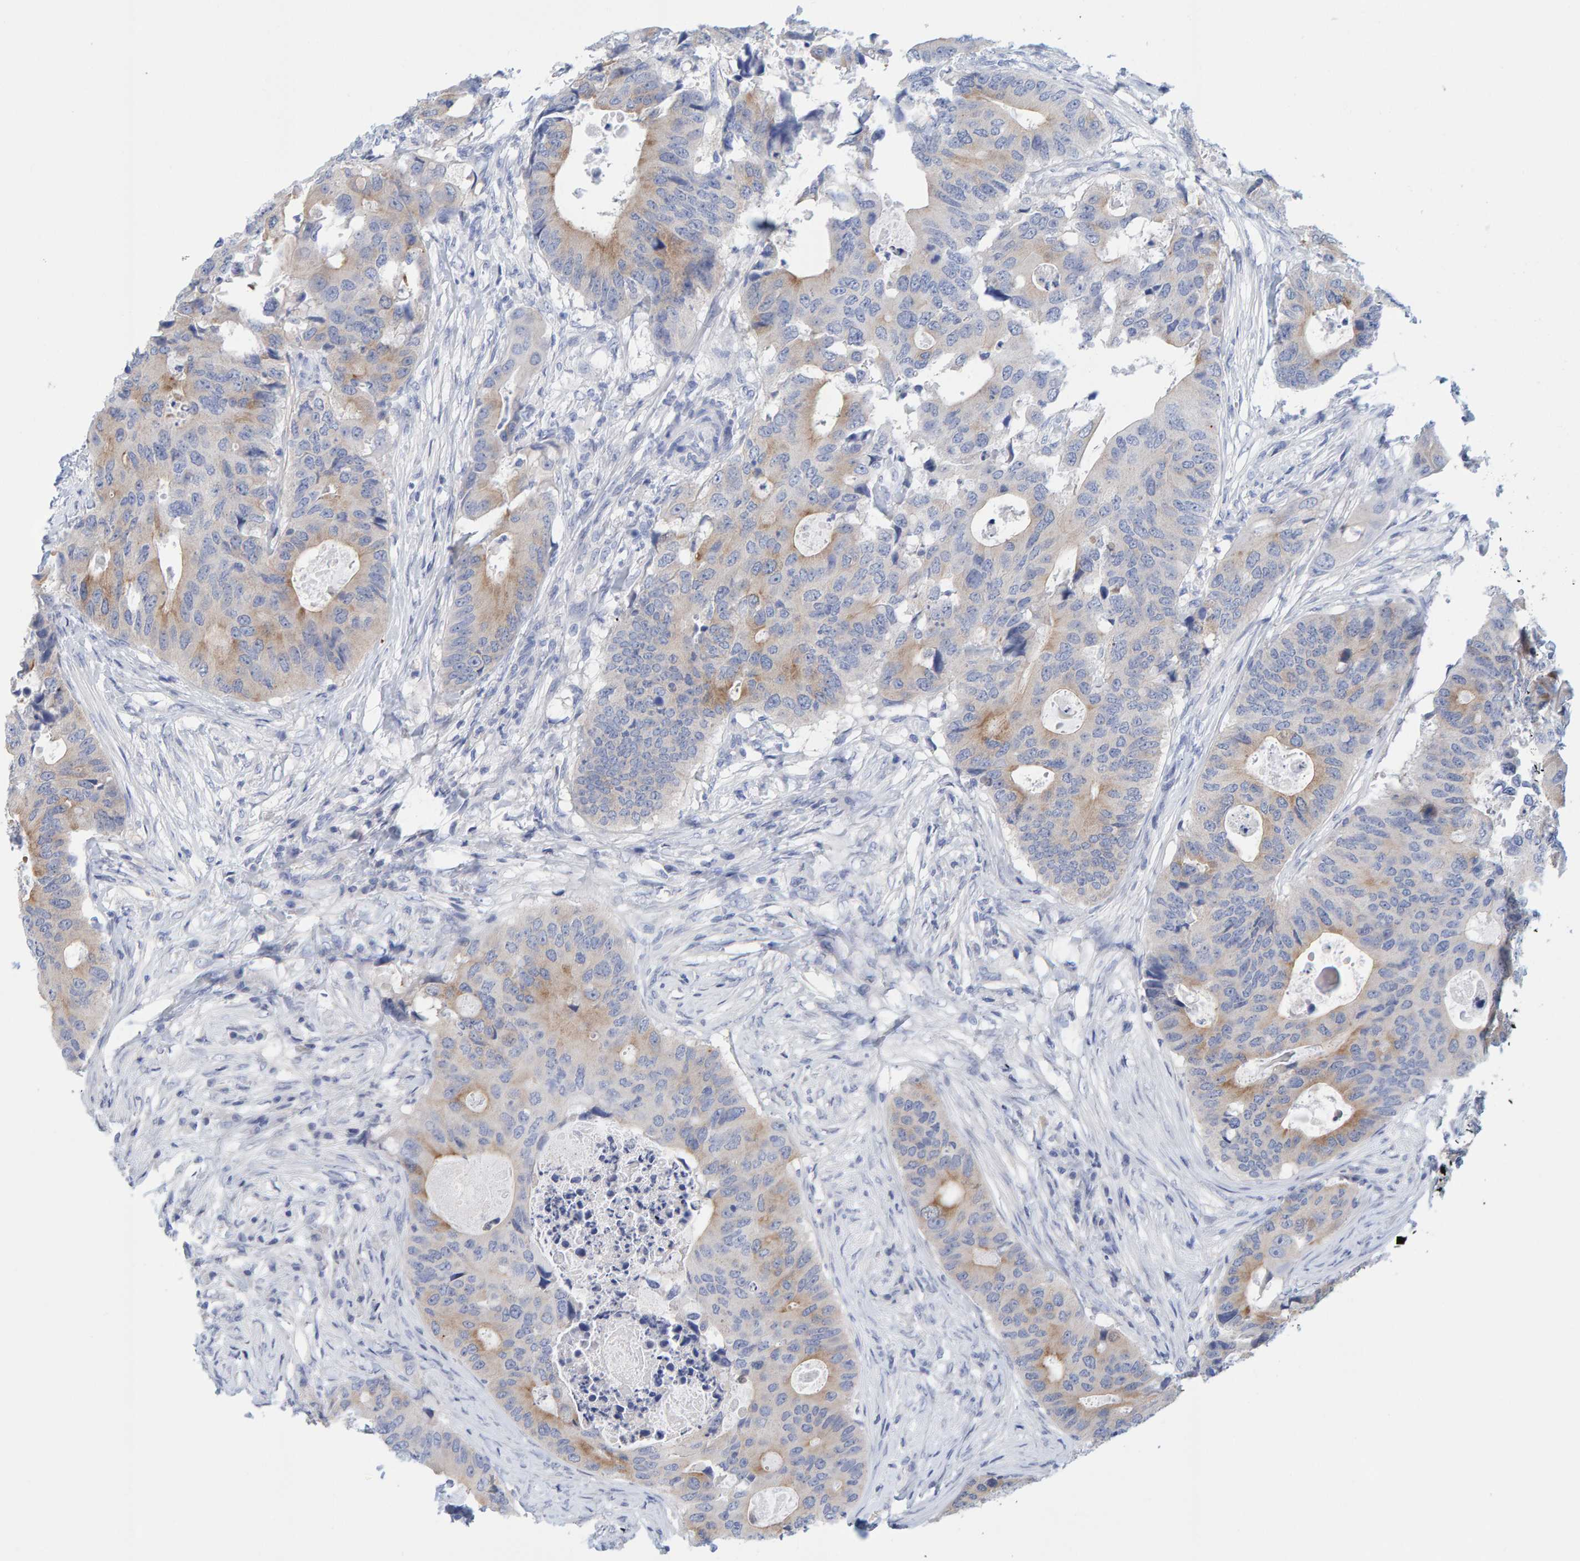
{"staining": {"intensity": "weak", "quantity": "25%-75%", "location": "cytoplasmic/membranous"}, "tissue": "colorectal cancer", "cell_type": "Tumor cells", "image_type": "cancer", "snomed": [{"axis": "morphology", "description": "Adenocarcinoma, NOS"}, {"axis": "topography", "description": "Colon"}], "caption": "This histopathology image demonstrates IHC staining of human colorectal adenocarcinoma, with low weak cytoplasmic/membranous expression in about 25%-75% of tumor cells.", "gene": "KLHL11", "patient": {"sex": "male", "age": 71}}